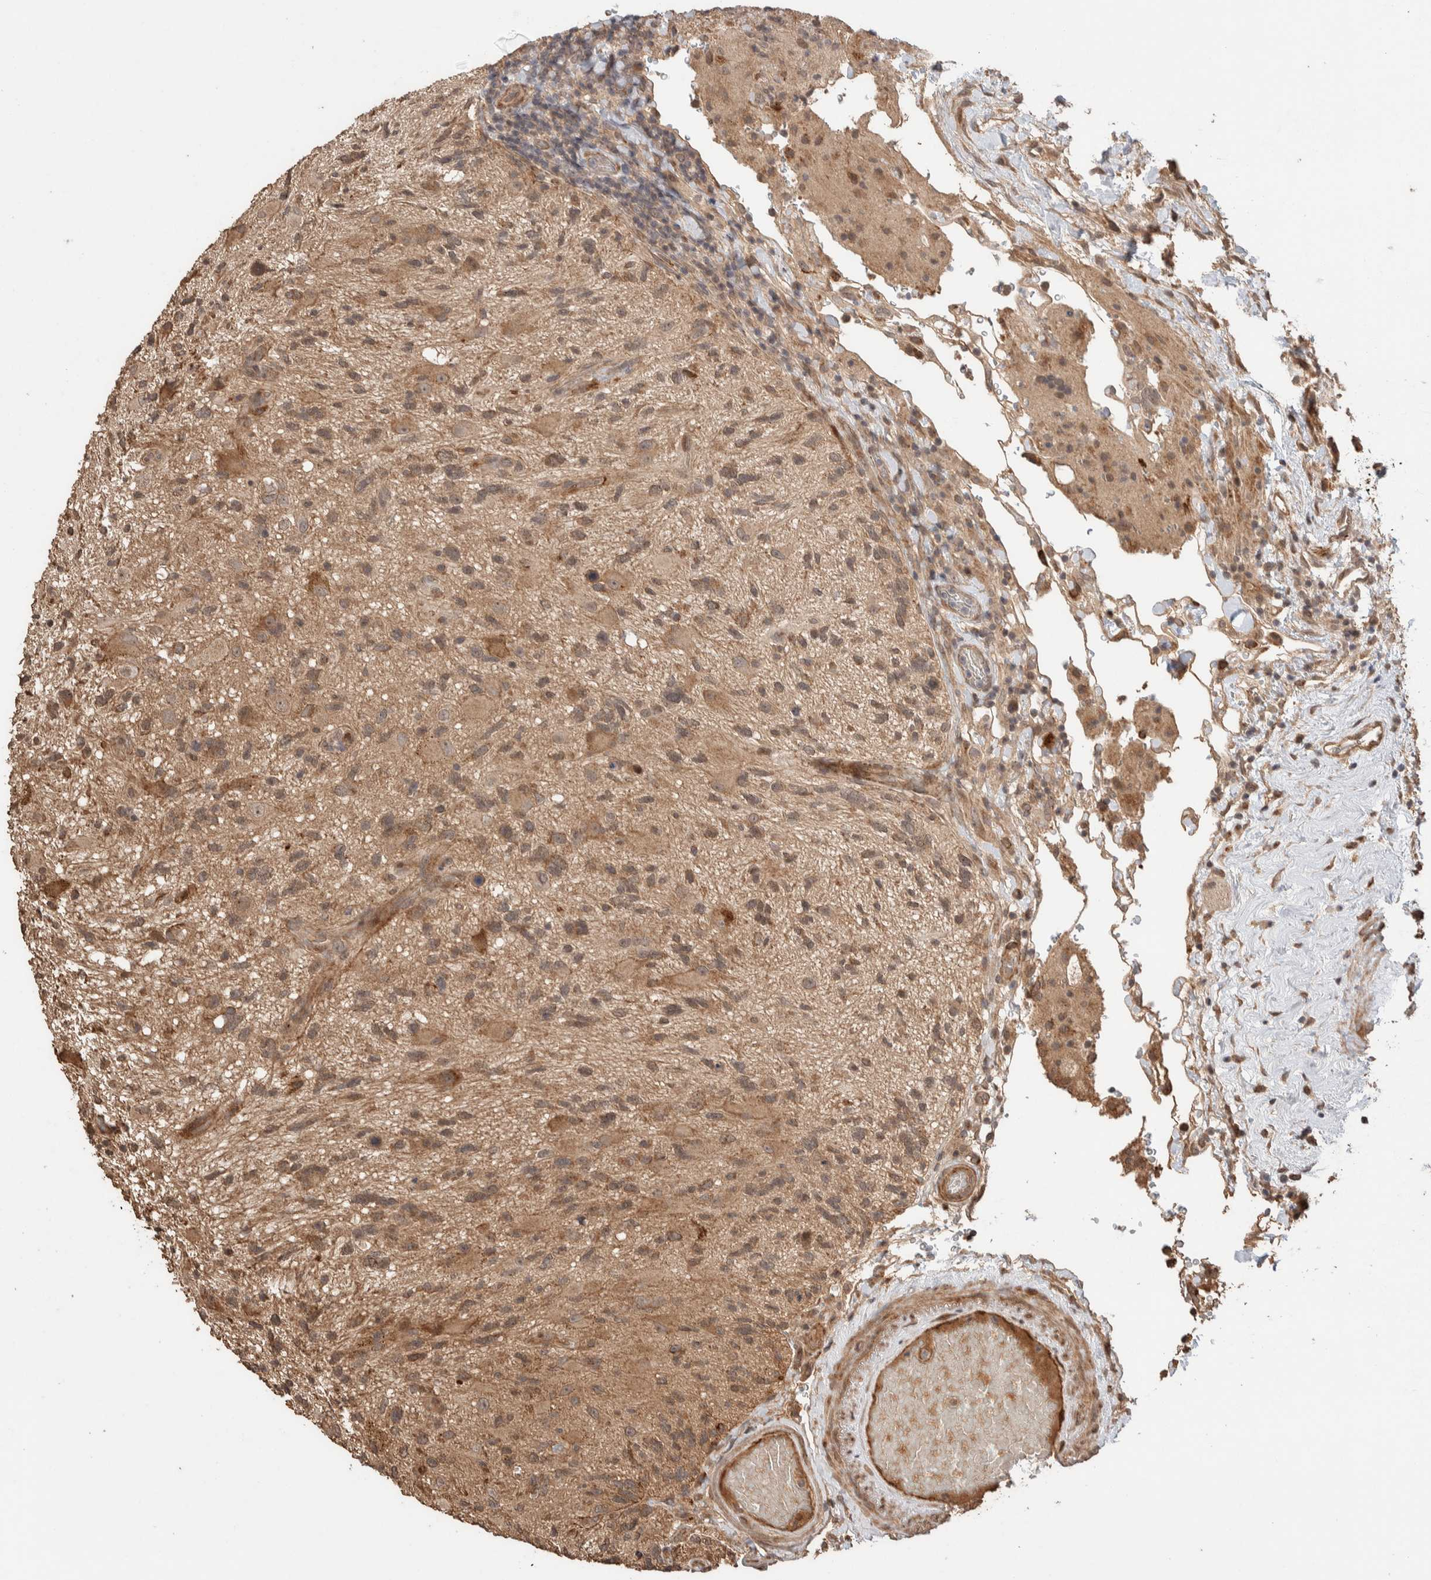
{"staining": {"intensity": "moderate", "quantity": "25%-75%", "location": "cytoplasmic/membranous"}, "tissue": "glioma", "cell_type": "Tumor cells", "image_type": "cancer", "snomed": [{"axis": "morphology", "description": "Glioma, malignant, High grade"}, {"axis": "topography", "description": "Brain"}], "caption": "Glioma was stained to show a protein in brown. There is medium levels of moderate cytoplasmic/membranous staining in about 25%-75% of tumor cells.", "gene": "PRDM15", "patient": {"sex": "male", "age": 33}}